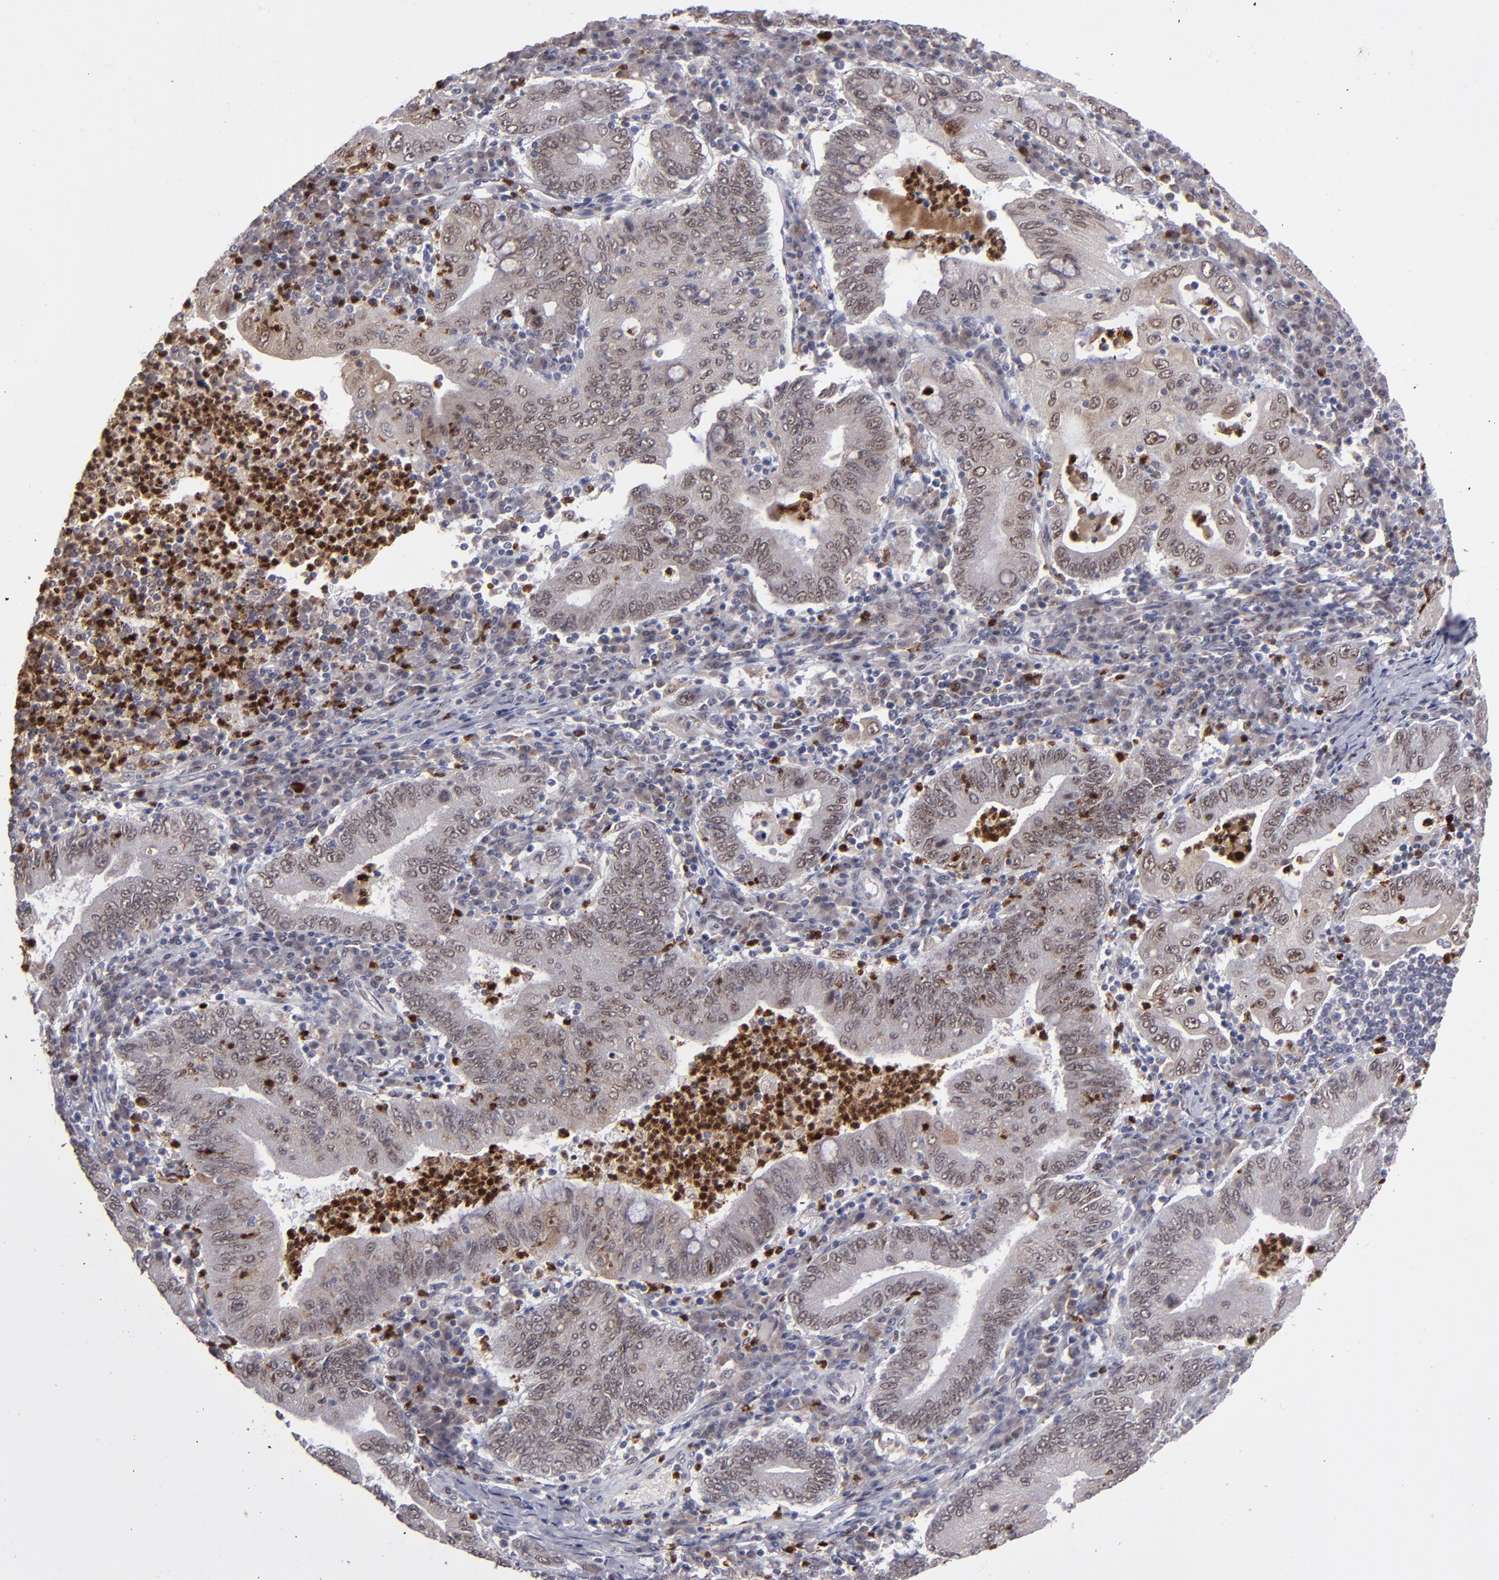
{"staining": {"intensity": "weak", "quantity": "<25%", "location": "cytoplasmic/membranous"}, "tissue": "stomach cancer", "cell_type": "Tumor cells", "image_type": "cancer", "snomed": [{"axis": "morphology", "description": "Normal tissue, NOS"}, {"axis": "morphology", "description": "Adenocarcinoma, NOS"}, {"axis": "topography", "description": "Esophagus"}, {"axis": "topography", "description": "Stomach, upper"}, {"axis": "topography", "description": "Peripheral nerve tissue"}], "caption": "An immunohistochemistry (IHC) micrograph of stomach cancer (adenocarcinoma) is shown. There is no staining in tumor cells of stomach cancer (adenocarcinoma).", "gene": "RREB1", "patient": {"sex": "male", "age": 62}}